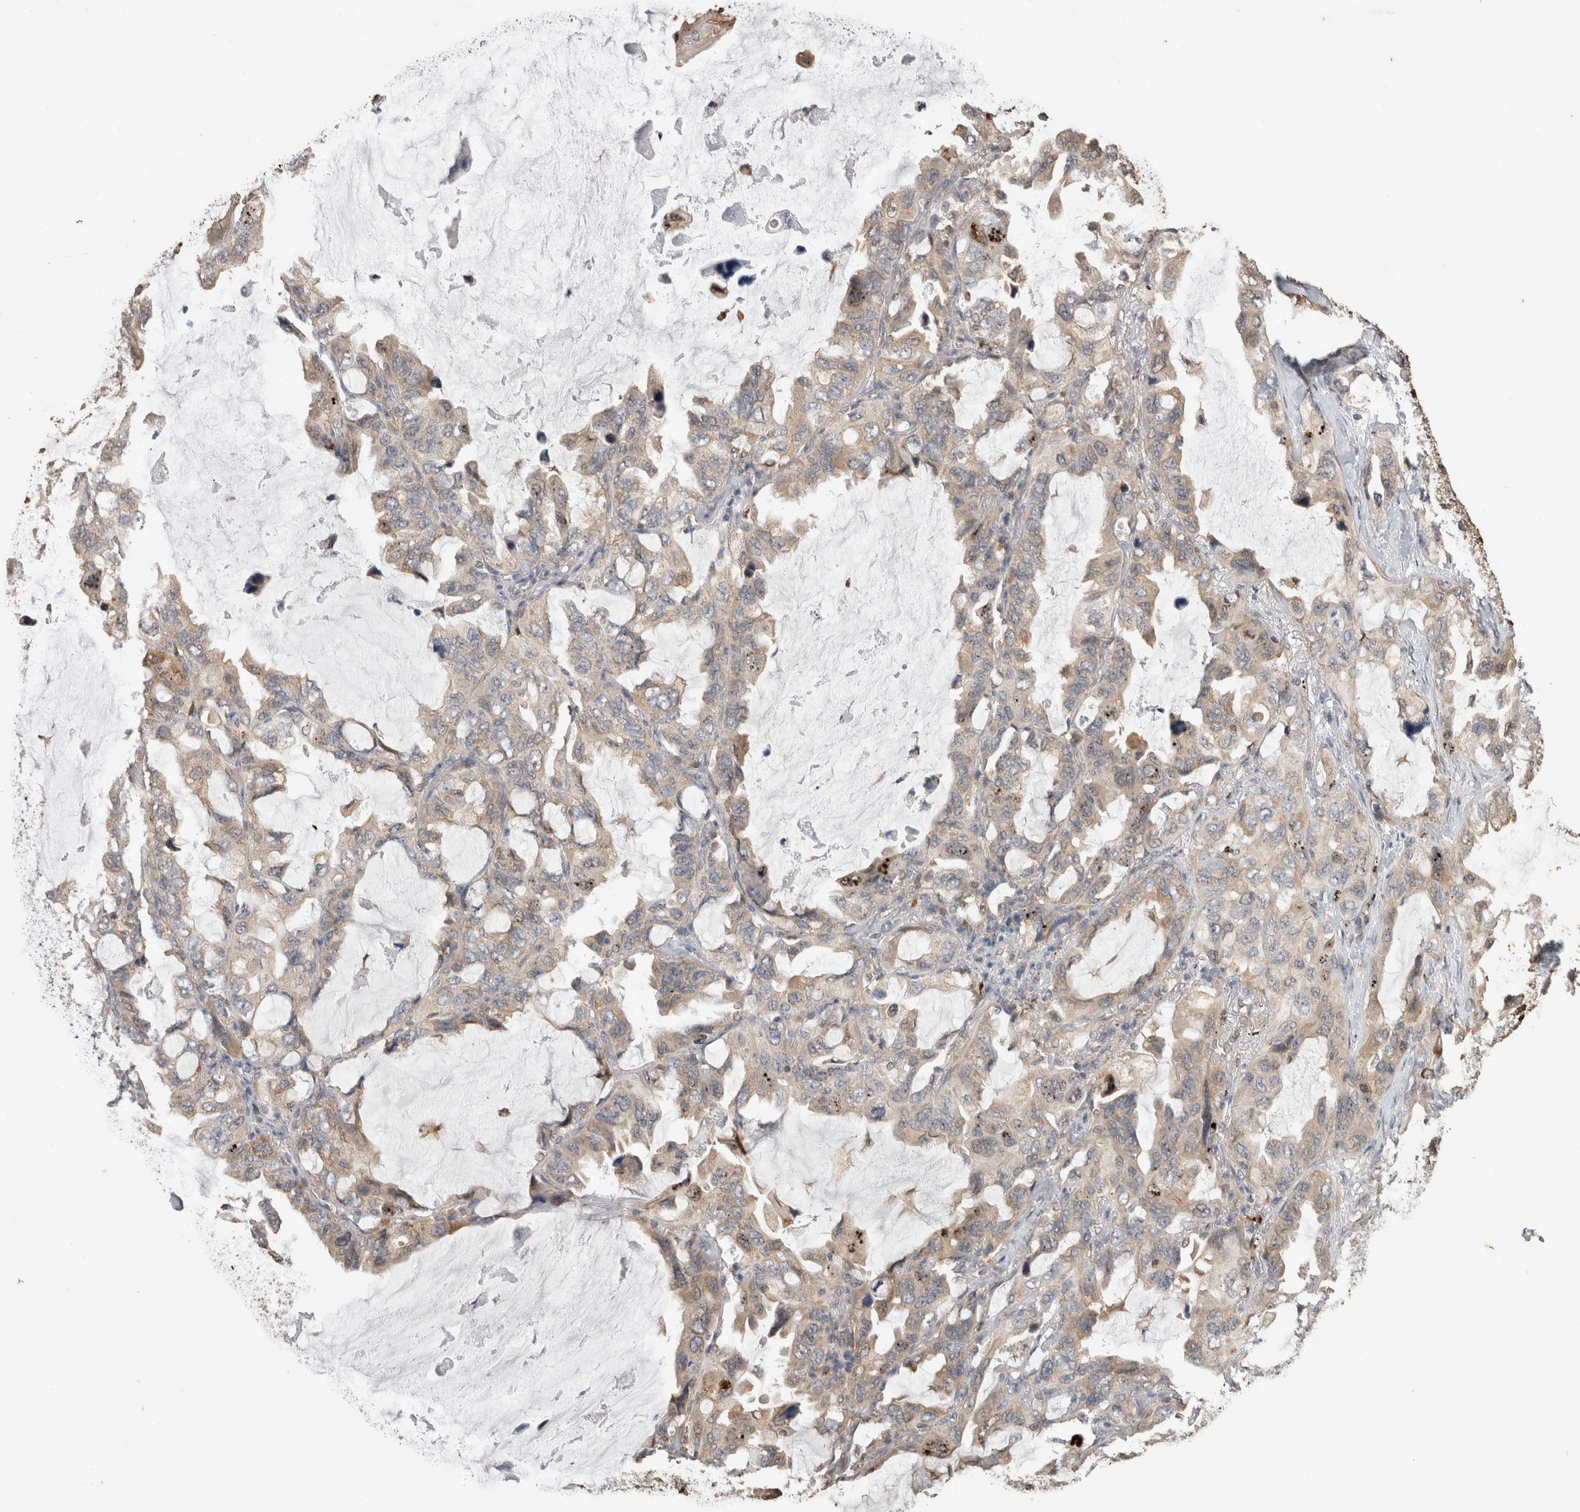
{"staining": {"intensity": "weak", "quantity": ">75%", "location": "cytoplasmic/membranous"}, "tissue": "lung cancer", "cell_type": "Tumor cells", "image_type": "cancer", "snomed": [{"axis": "morphology", "description": "Squamous cell carcinoma, NOS"}, {"axis": "topography", "description": "Lung"}], "caption": "IHC of squamous cell carcinoma (lung) shows low levels of weak cytoplasmic/membranous positivity in about >75% of tumor cells.", "gene": "ADGRL3", "patient": {"sex": "female", "age": 73}}